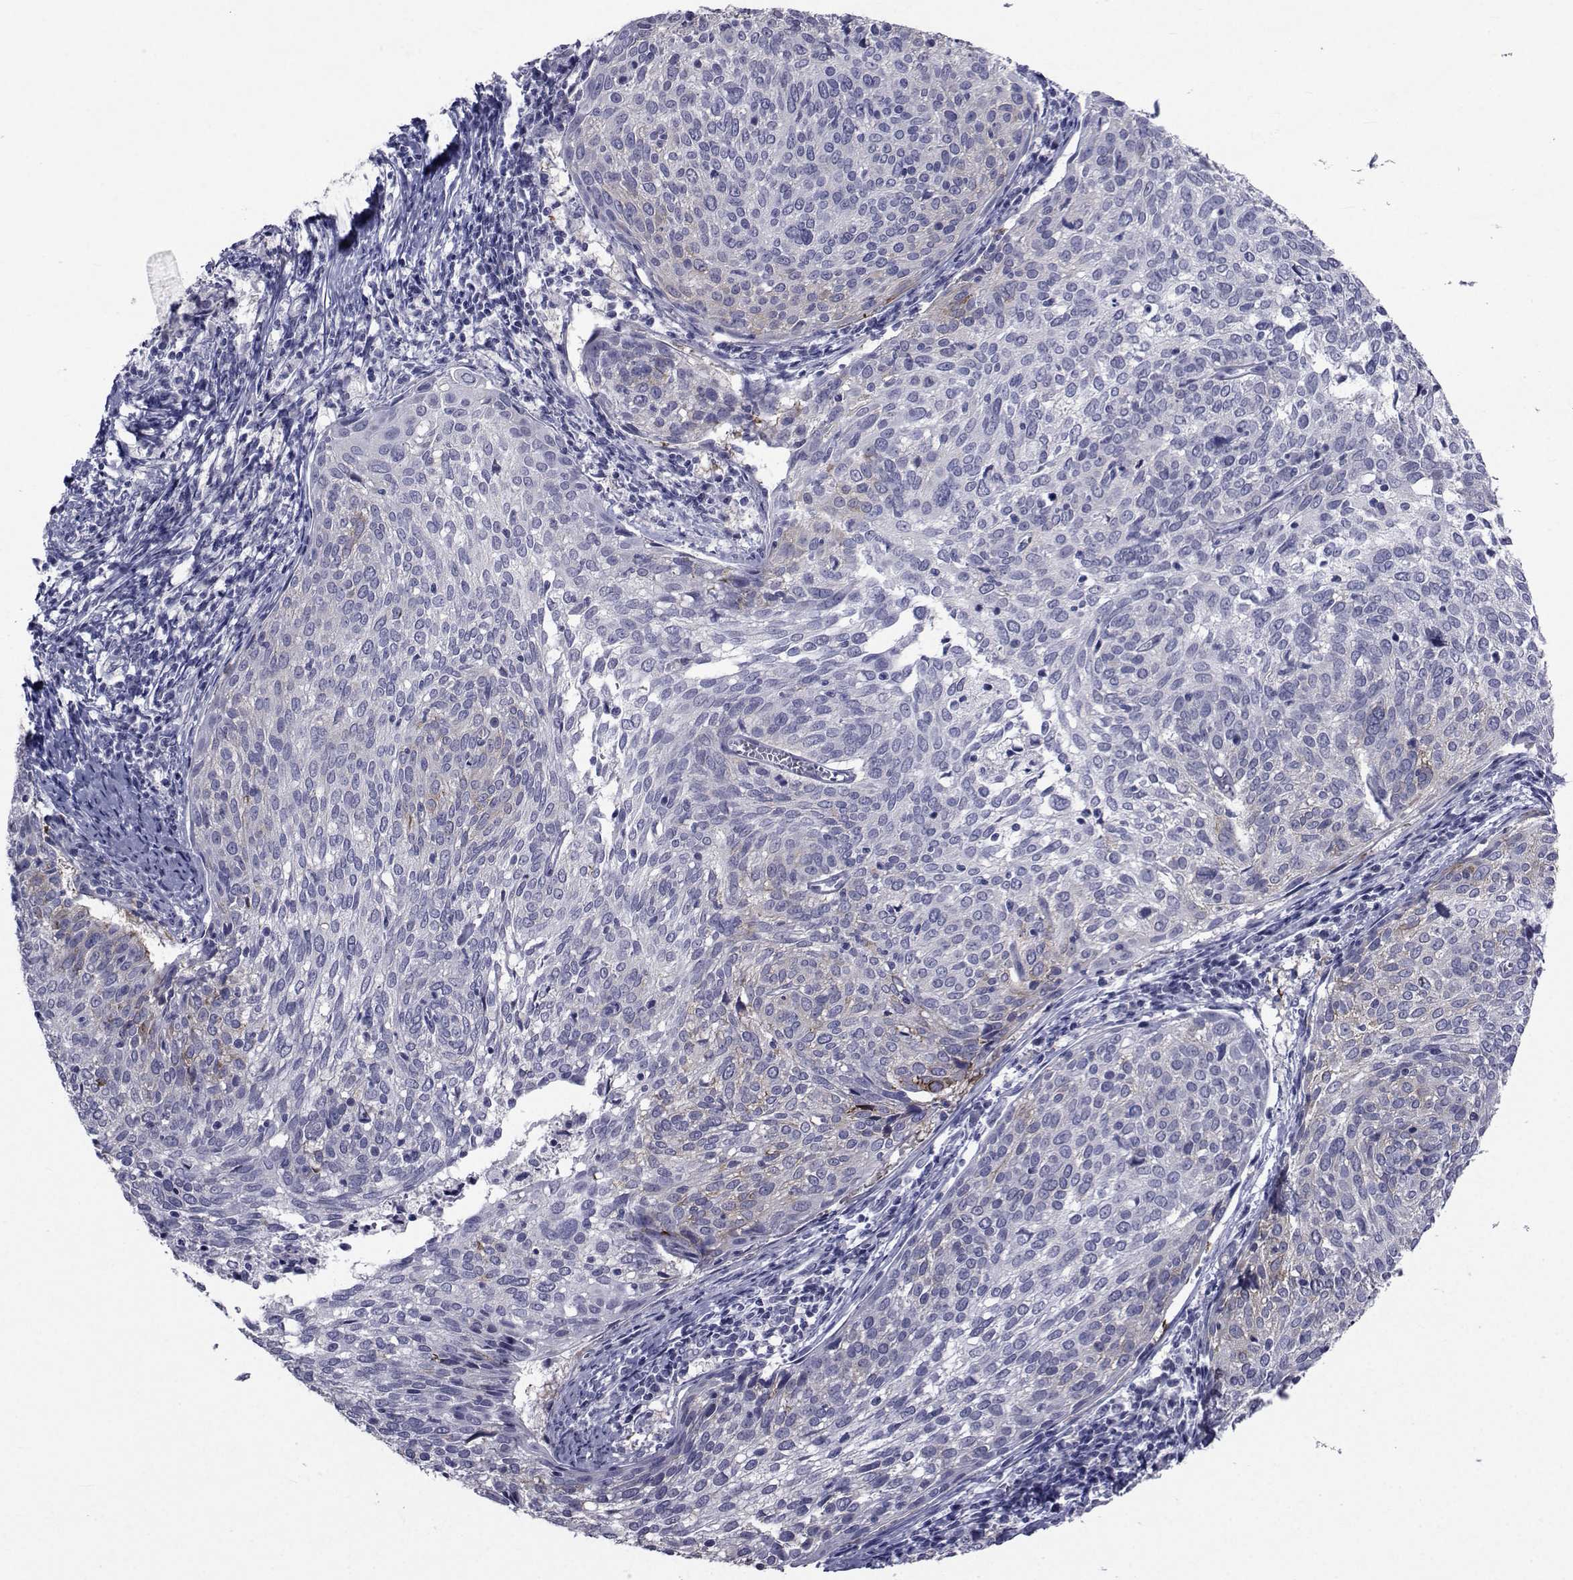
{"staining": {"intensity": "negative", "quantity": "none", "location": "none"}, "tissue": "cervical cancer", "cell_type": "Tumor cells", "image_type": "cancer", "snomed": [{"axis": "morphology", "description": "Squamous cell carcinoma, NOS"}, {"axis": "topography", "description": "Cervix"}], "caption": "Tumor cells show no significant protein expression in cervical cancer. The staining was performed using DAB (3,3'-diaminobenzidine) to visualize the protein expression in brown, while the nuclei were stained in blue with hematoxylin (Magnification: 20x).", "gene": "SEMA5B", "patient": {"sex": "female", "age": 39}}